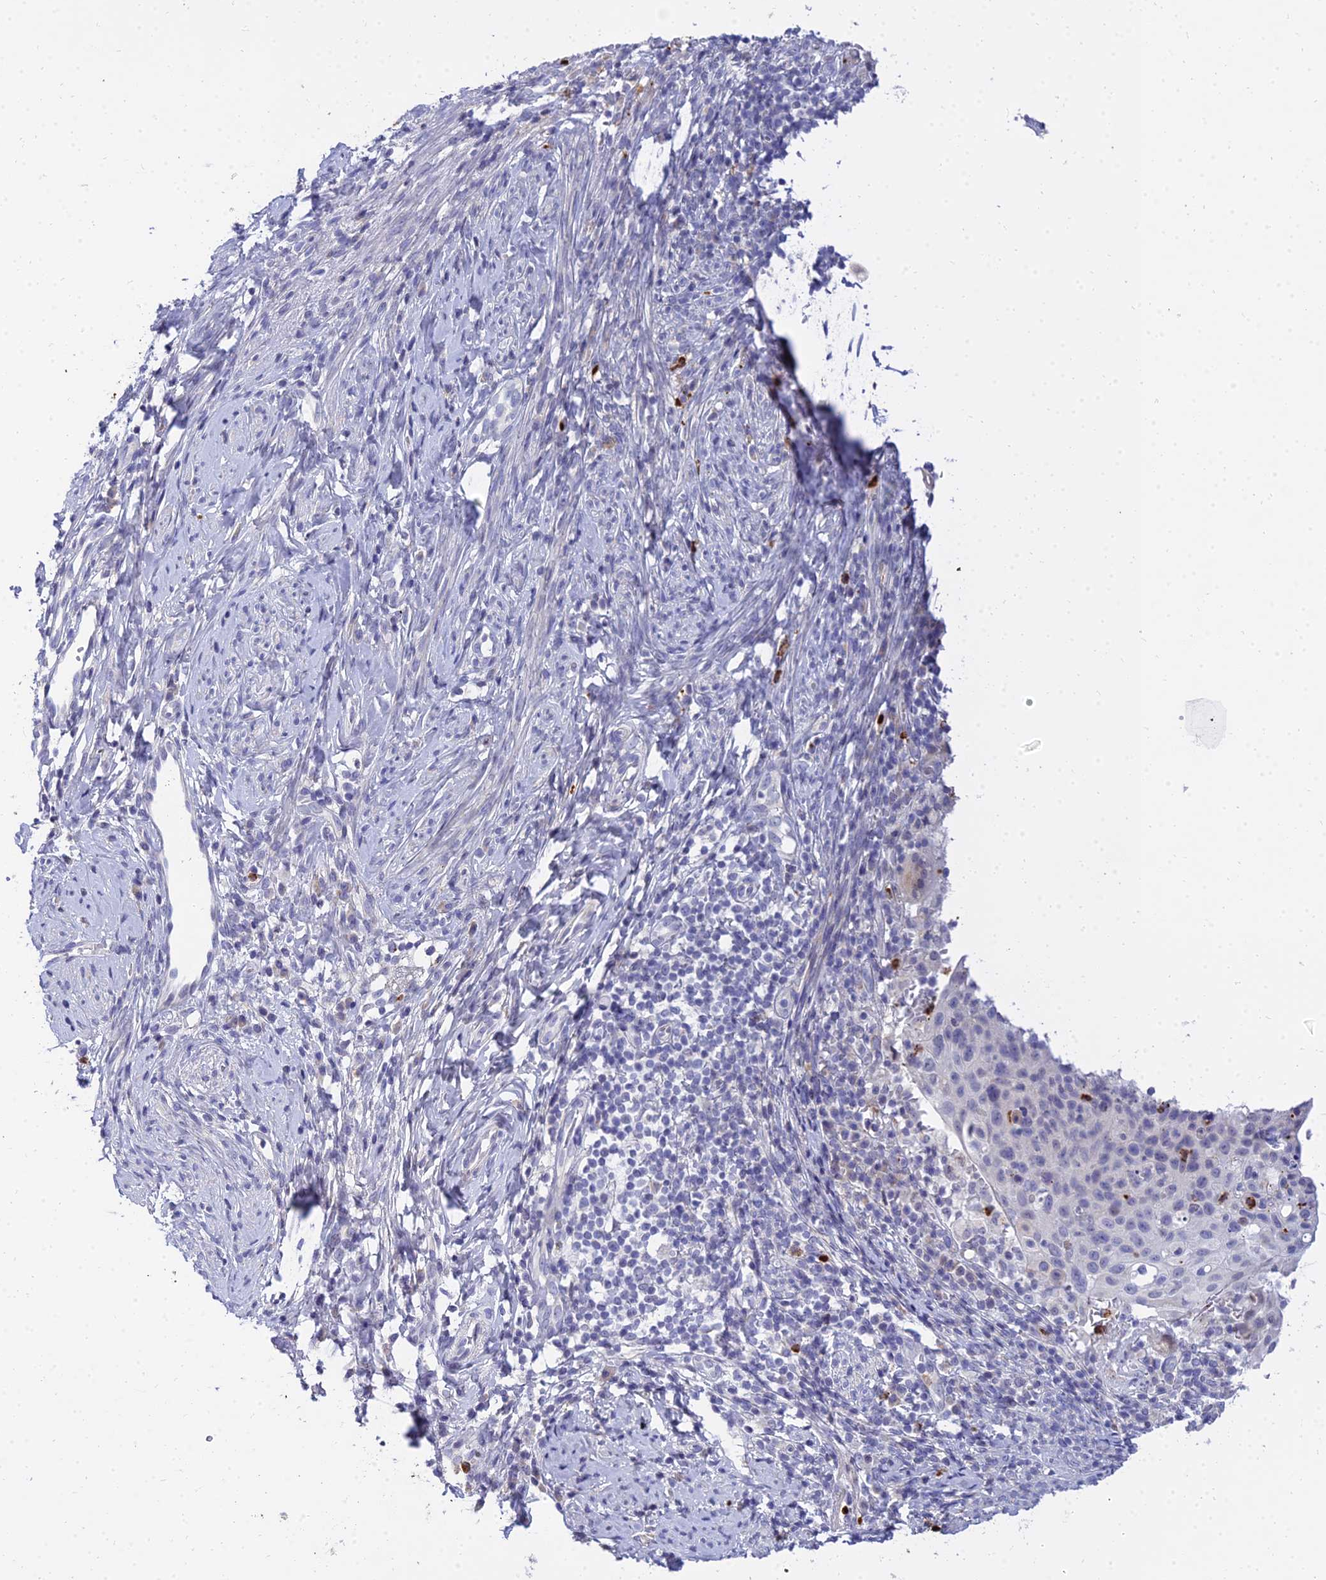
{"staining": {"intensity": "negative", "quantity": "none", "location": "none"}, "tissue": "cervical cancer", "cell_type": "Tumor cells", "image_type": "cancer", "snomed": [{"axis": "morphology", "description": "Squamous cell carcinoma, NOS"}, {"axis": "topography", "description": "Cervix"}], "caption": "The micrograph reveals no significant expression in tumor cells of squamous cell carcinoma (cervical). (Immunohistochemistry, brightfield microscopy, high magnification).", "gene": "VWC2L", "patient": {"sex": "female", "age": 70}}